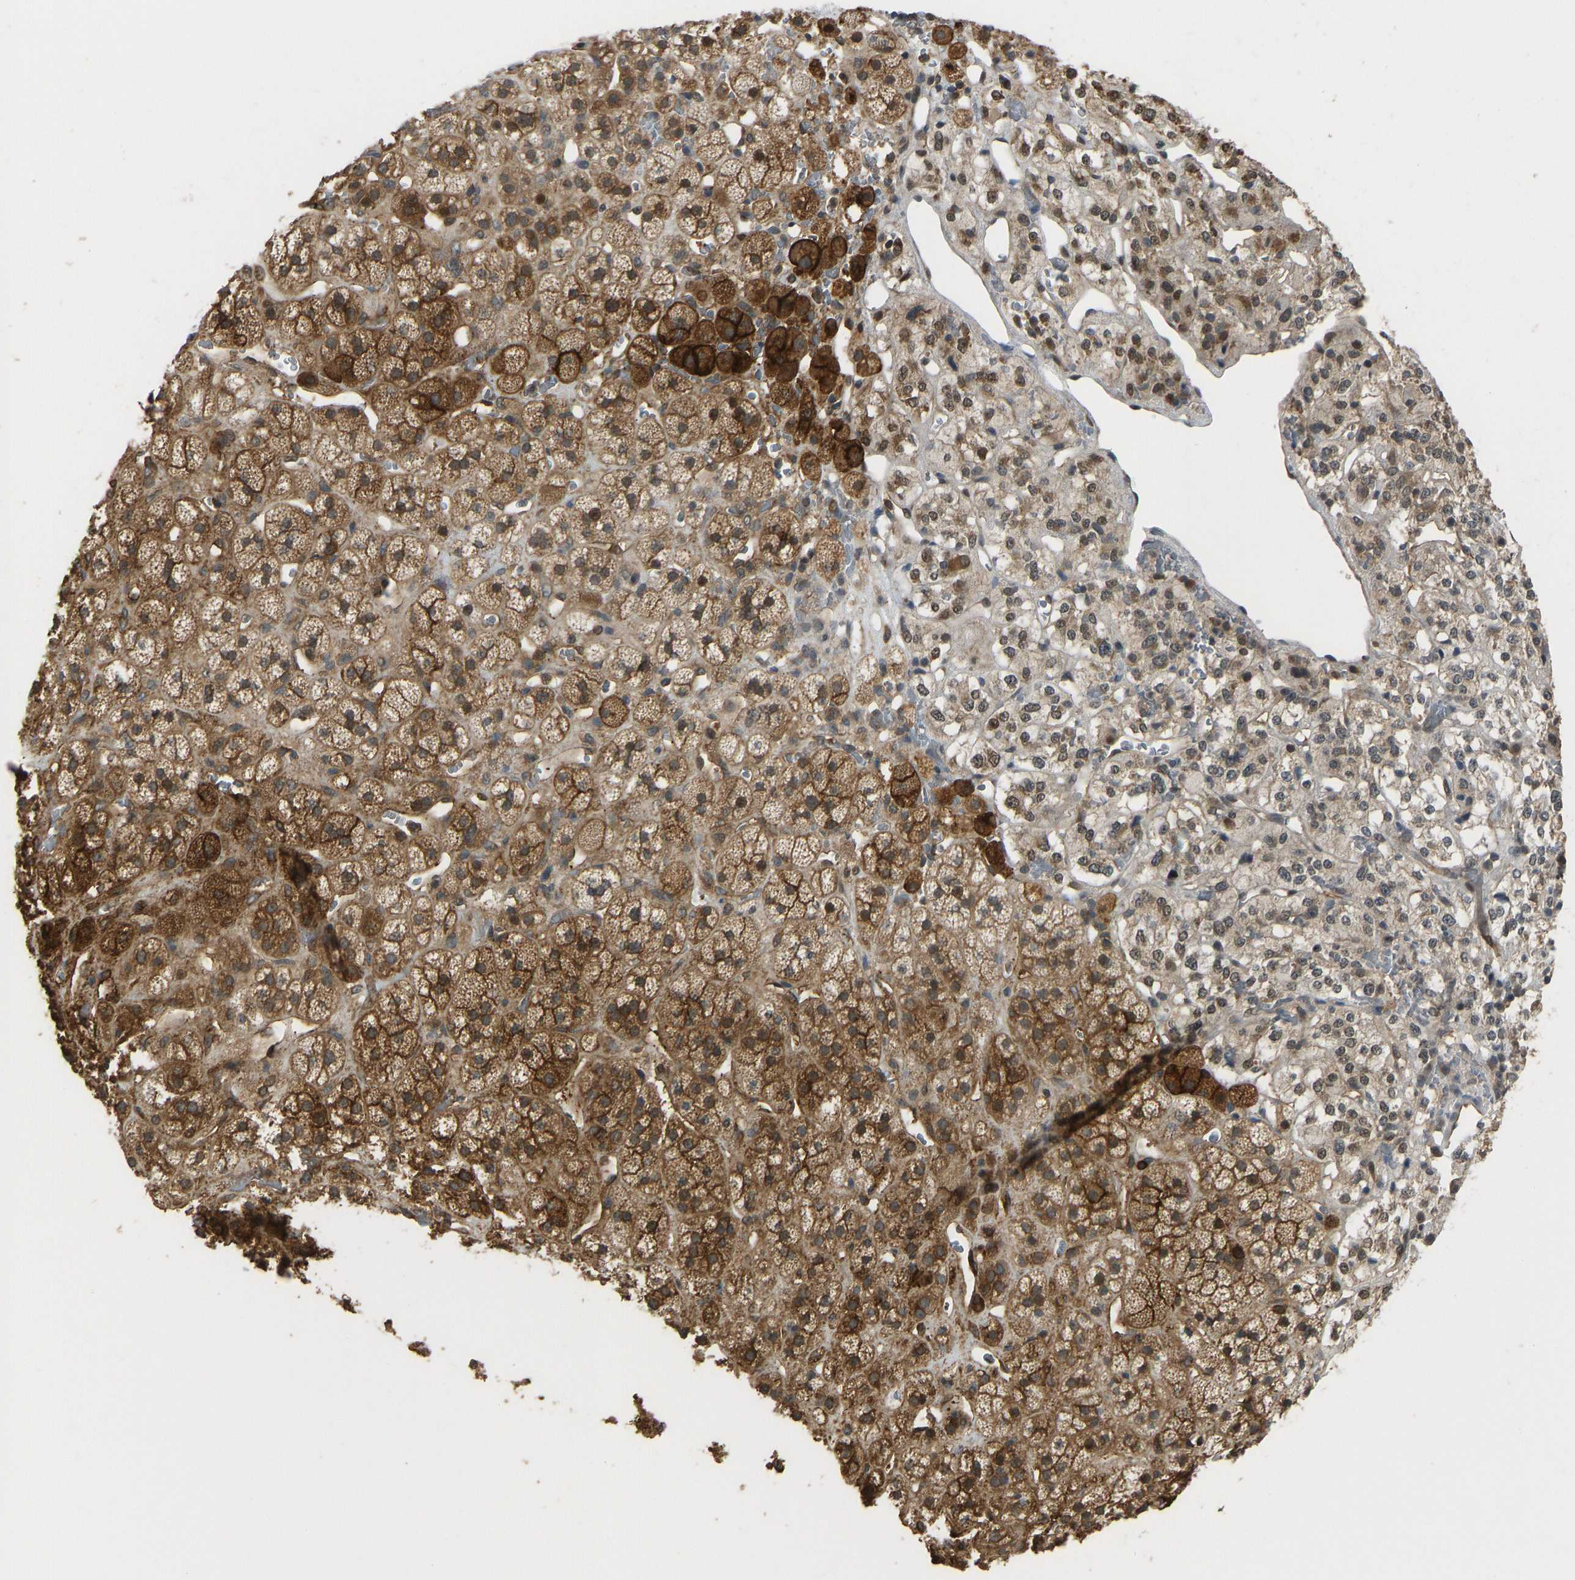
{"staining": {"intensity": "moderate", "quantity": ">75%", "location": "cytoplasmic/membranous"}, "tissue": "adrenal gland", "cell_type": "Glandular cells", "image_type": "normal", "snomed": [{"axis": "morphology", "description": "Normal tissue, NOS"}, {"axis": "topography", "description": "Adrenal gland"}], "caption": "A micrograph of adrenal gland stained for a protein demonstrates moderate cytoplasmic/membranous brown staining in glandular cells. (DAB = brown stain, brightfield microscopy at high magnification).", "gene": "CCT8", "patient": {"sex": "male", "age": 56}}